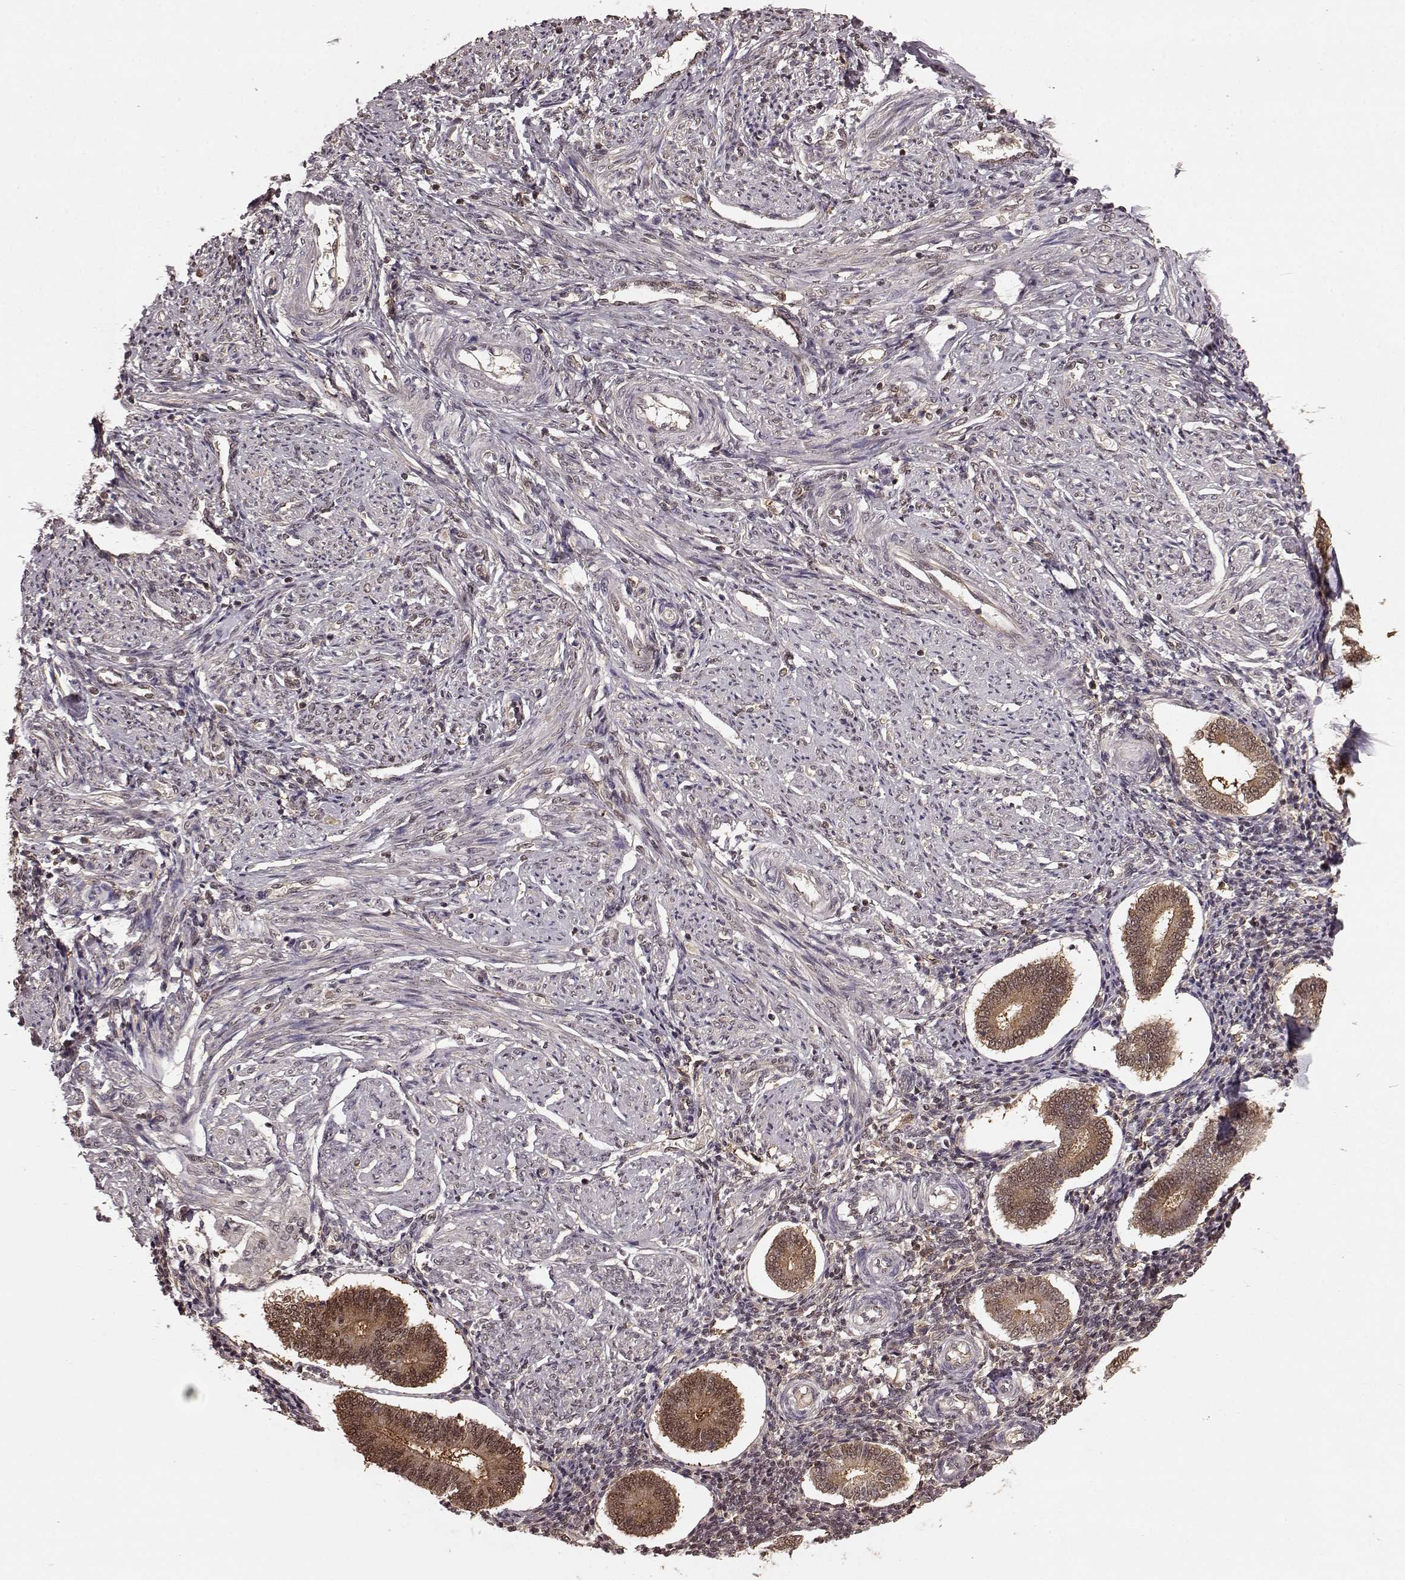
{"staining": {"intensity": "weak", "quantity": "<25%", "location": "nuclear"}, "tissue": "endometrium", "cell_type": "Cells in endometrial stroma", "image_type": "normal", "snomed": [{"axis": "morphology", "description": "Normal tissue, NOS"}, {"axis": "topography", "description": "Endometrium"}], "caption": "Cells in endometrial stroma are negative for protein expression in benign human endometrium. (Brightfield microscopy of DAB (3,3'-diaminobenzidine) immunohistochemistry (IHC) at high magnification).", "gene": "GSS", "patient": {"sex": "female", "age": 40}}